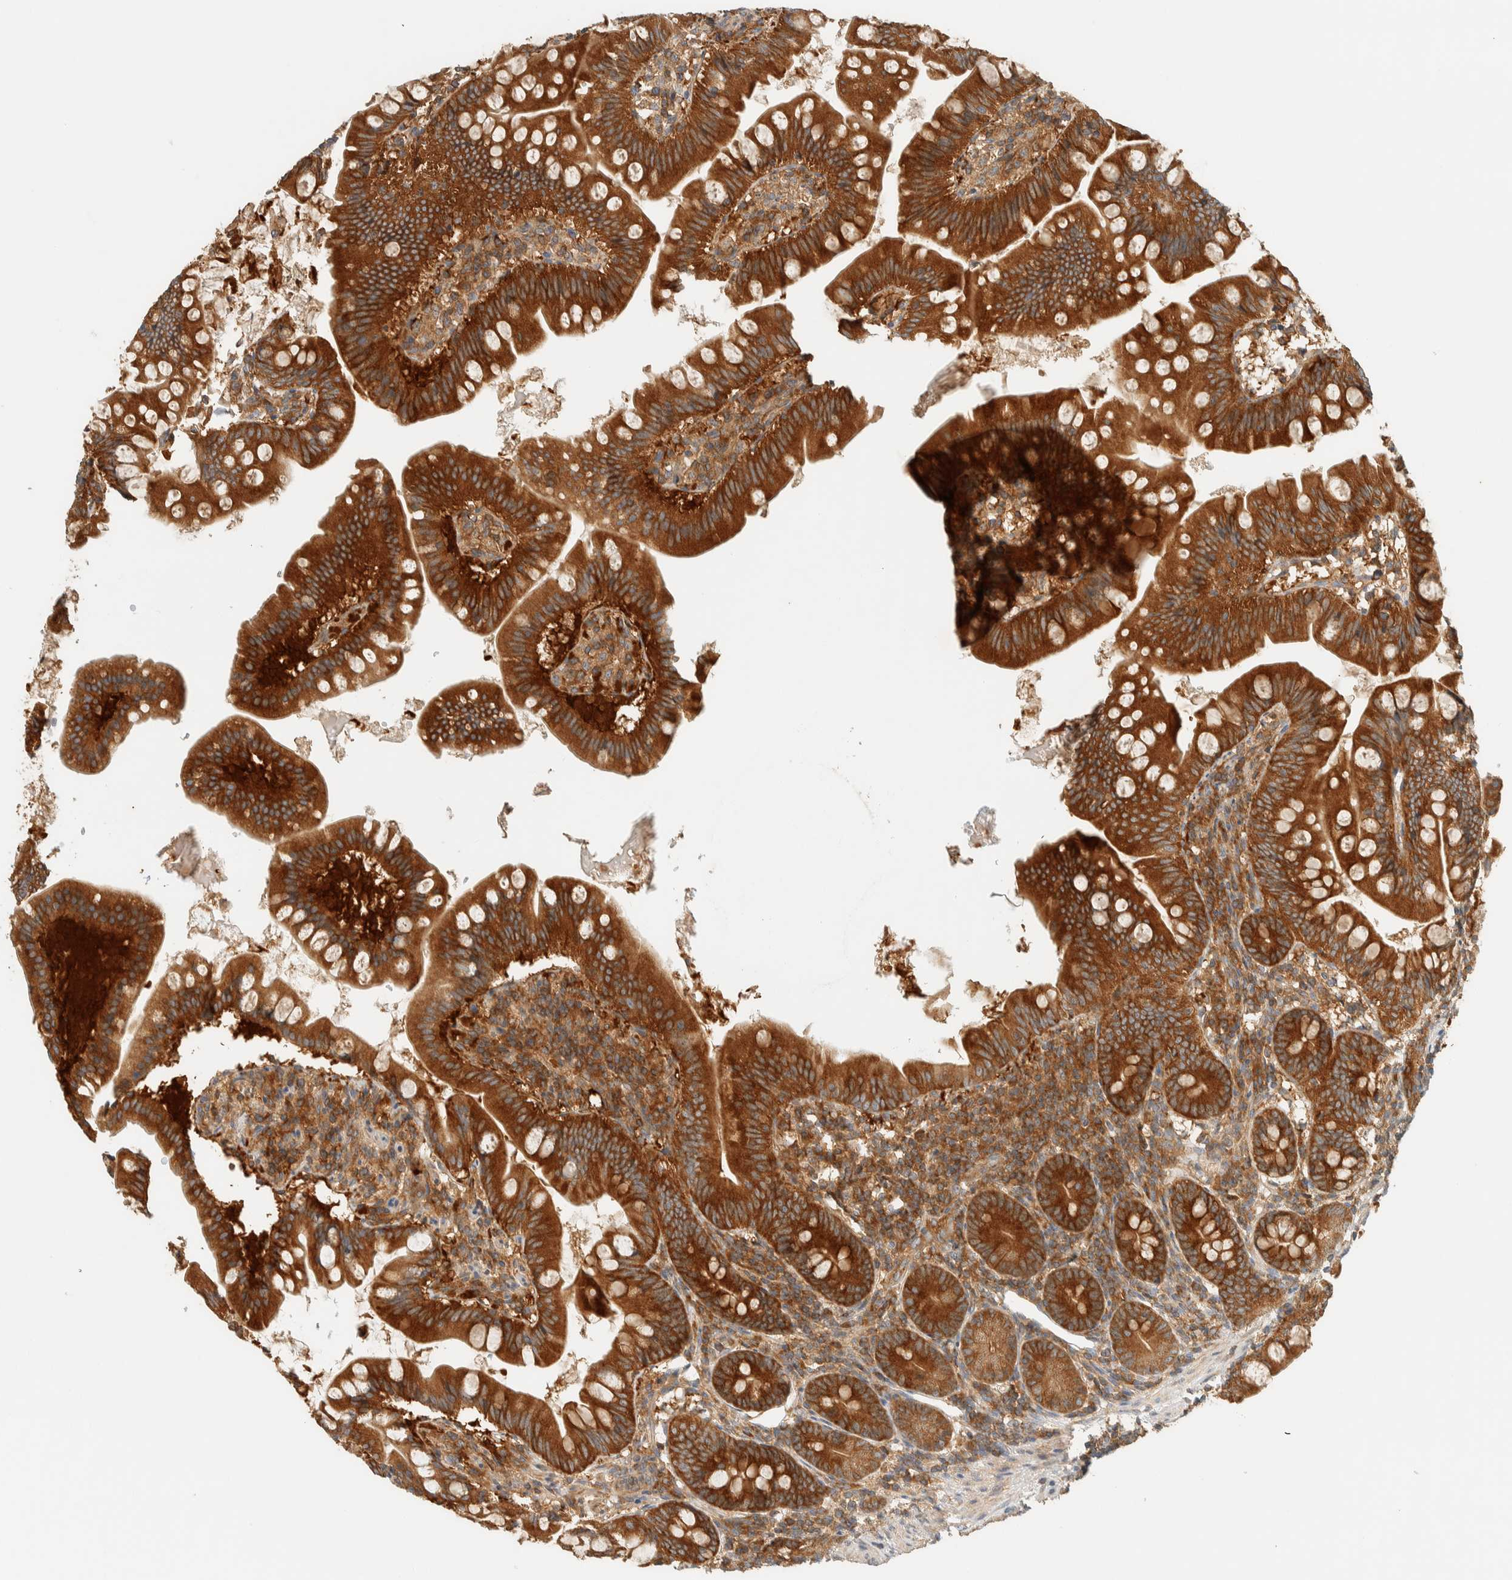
{"staining": {"intensity": "strong", "quantity": ">75%", "location": "cytoplasmic/membranous"}, "tissue": "small intestine", "cell_type": "Glandular cells", "image_type": "normal", "snomed": [{"axis": "morphology", "description": "Normal tissue, NOS"}, {"axis": "topography", "description": "Small intestine"}], "caption": "Normal small intestine reveals strong cytoplasmic/membranous expression in approximately >75% of glandular cells, visualized by immunohistochemistry. (DAB (3,3'-diaminobenzidine) IHC, brown staining for protein, blue staining for nuclei).", "gene": "ARFGEF1", "patient": {"sex": "male", "age": 7}}